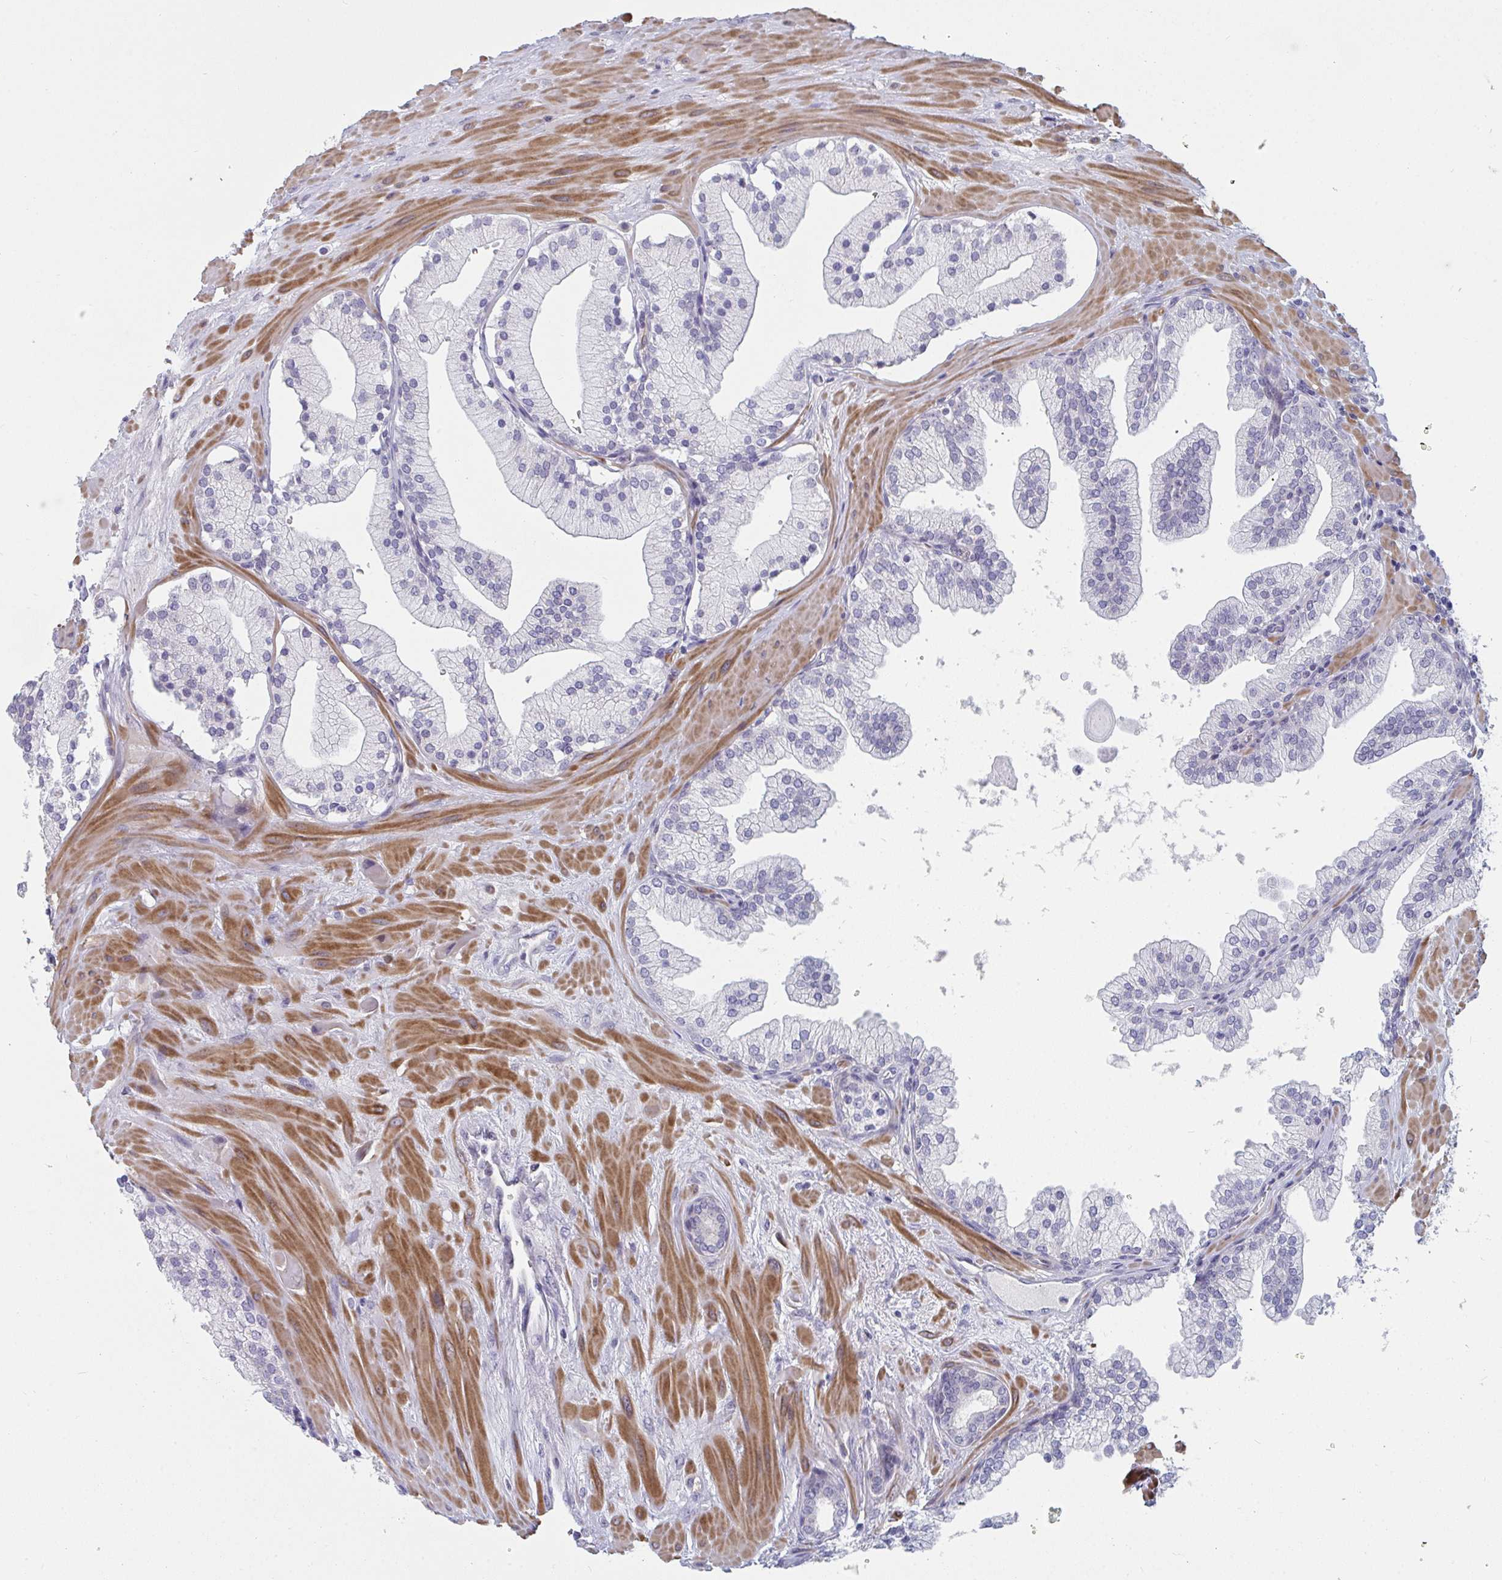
{"staining": {"intensity": "negative", "quantity": "none", "location": "none"}, "tissue": "prostate", "cell_type": "Glandular cells", "image_type": "normal", "snomed": [{"axis": "morphology", "description": "Normal tissue, NOS"}, {"axis": "topography", "description": "Prostate"}, {"axis": "topography", "description": "Peripheral nerve tissue"}], "caption": "Immunohistochemistry photomicrograph of benign human prostate stained for a protein (brown), which reveals no staining in glandular cells. (Immunohistochemistry (ihc), brightfield microscopy, high magnification).", "gene": "CENPT", "patient": {"sex": "male", "age": 61}}